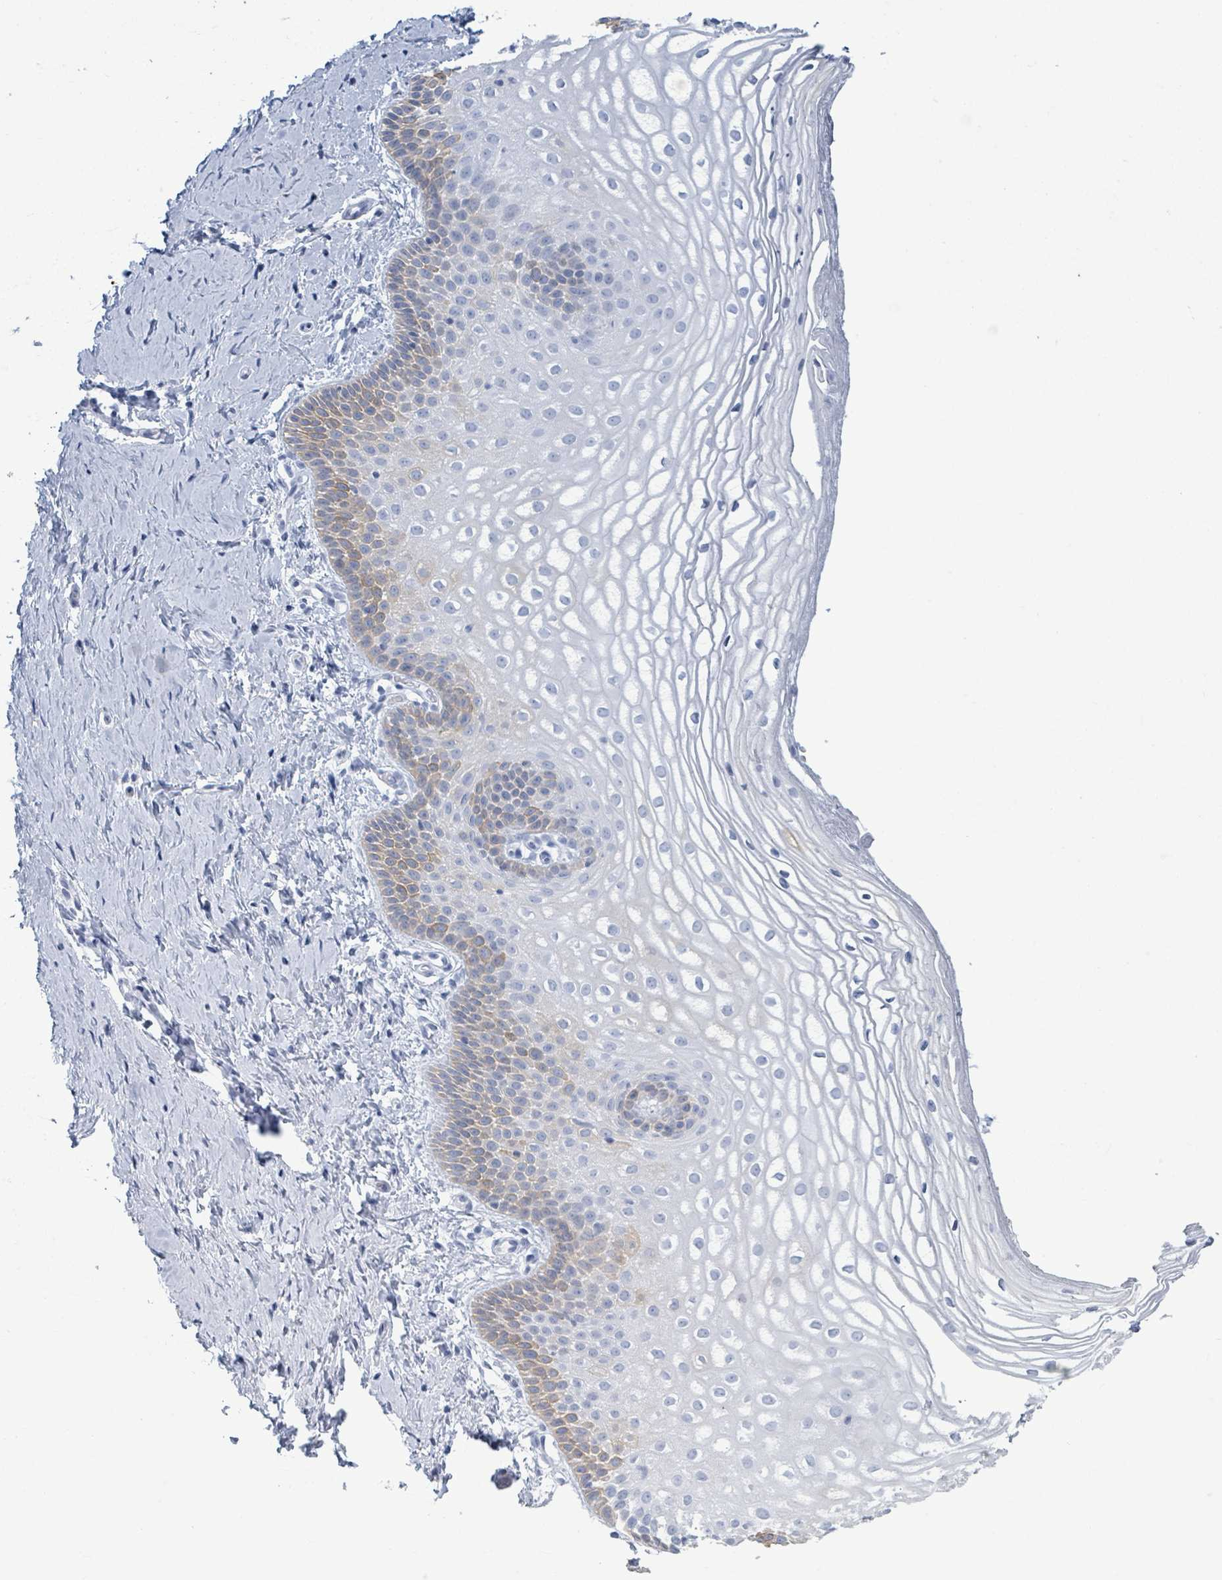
{"staining": {"intensity": "weak", "quantity": "<25%", "location": "cytoplasmic/membranous"}, "tissue": "vagina", "cell_type": "Squamous epithelial cells", "image_type": "normal", "snomed": [{"axis": "morphology", "description": "Normal tissue, NOS"}, {"axis": "topography", "description": "Vagina"}], "caption": "Immunohistochemistry of normal vagina displays no staining in squamous epithelial cells.", "gene": "KRT8", "patient": {"sex": "female", "age": 56}}